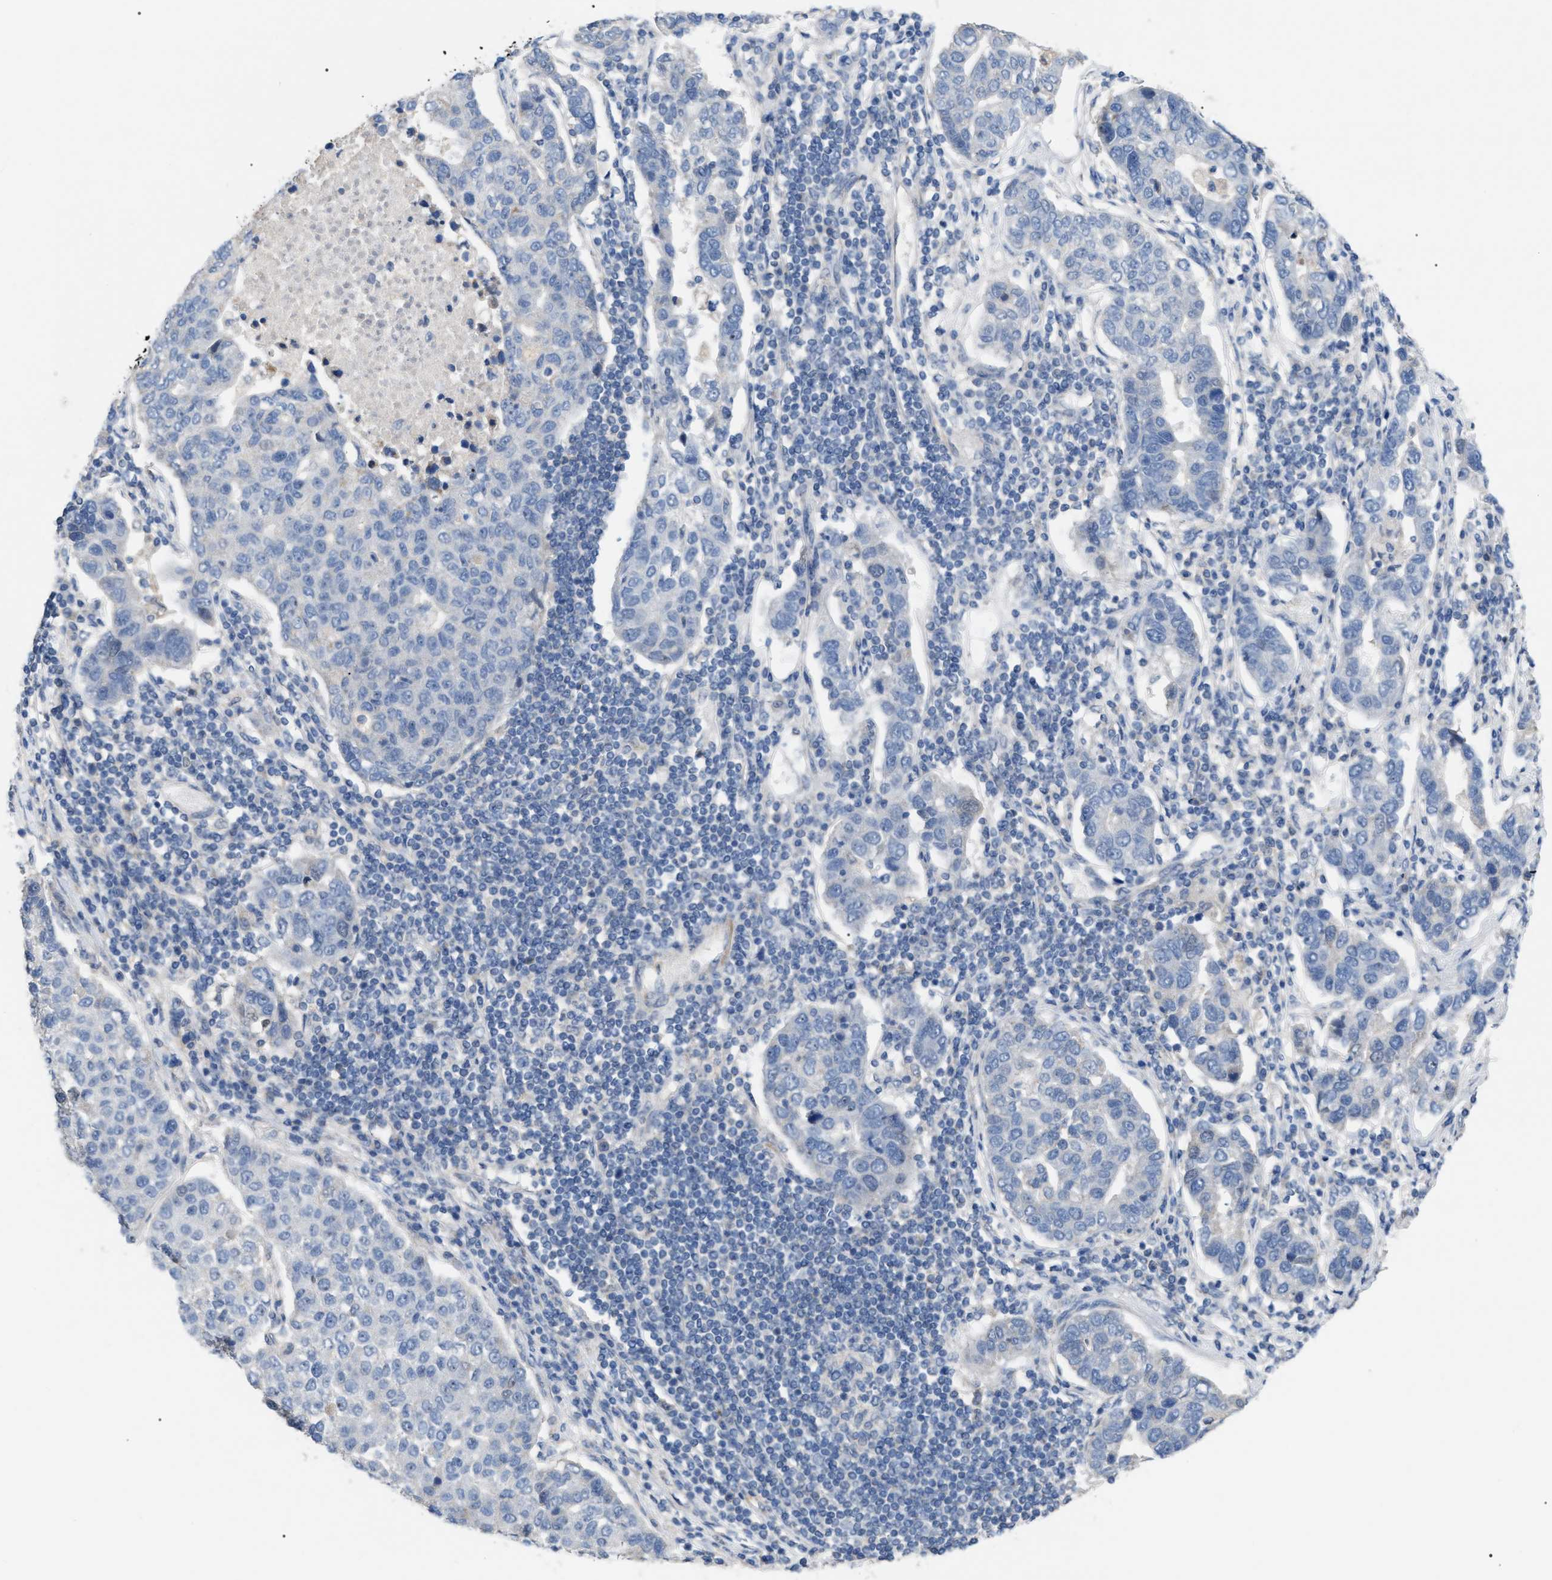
{"staining": {"intensity": "negative", "quantity": "none", "location": "none"}, "tissue": "pancreatic cancer", "cell_type": "Tumor cells", "image_type": "cancer", "snomed": [{"axis": "morphology", "description": "Adenocarcinoma, NOS"}, {"axis": "topography", "description": "Pancreas"}], "caption": "Tumor cells show no significant staining in pancreatic adenocarcinoma. (Stains: DAB IHC with hematoxylin counter stain, Microscopy: brightfield microscopy at high magnification).", "gene": "DHX58", "patient": {"sex": "female", "age": 61}}